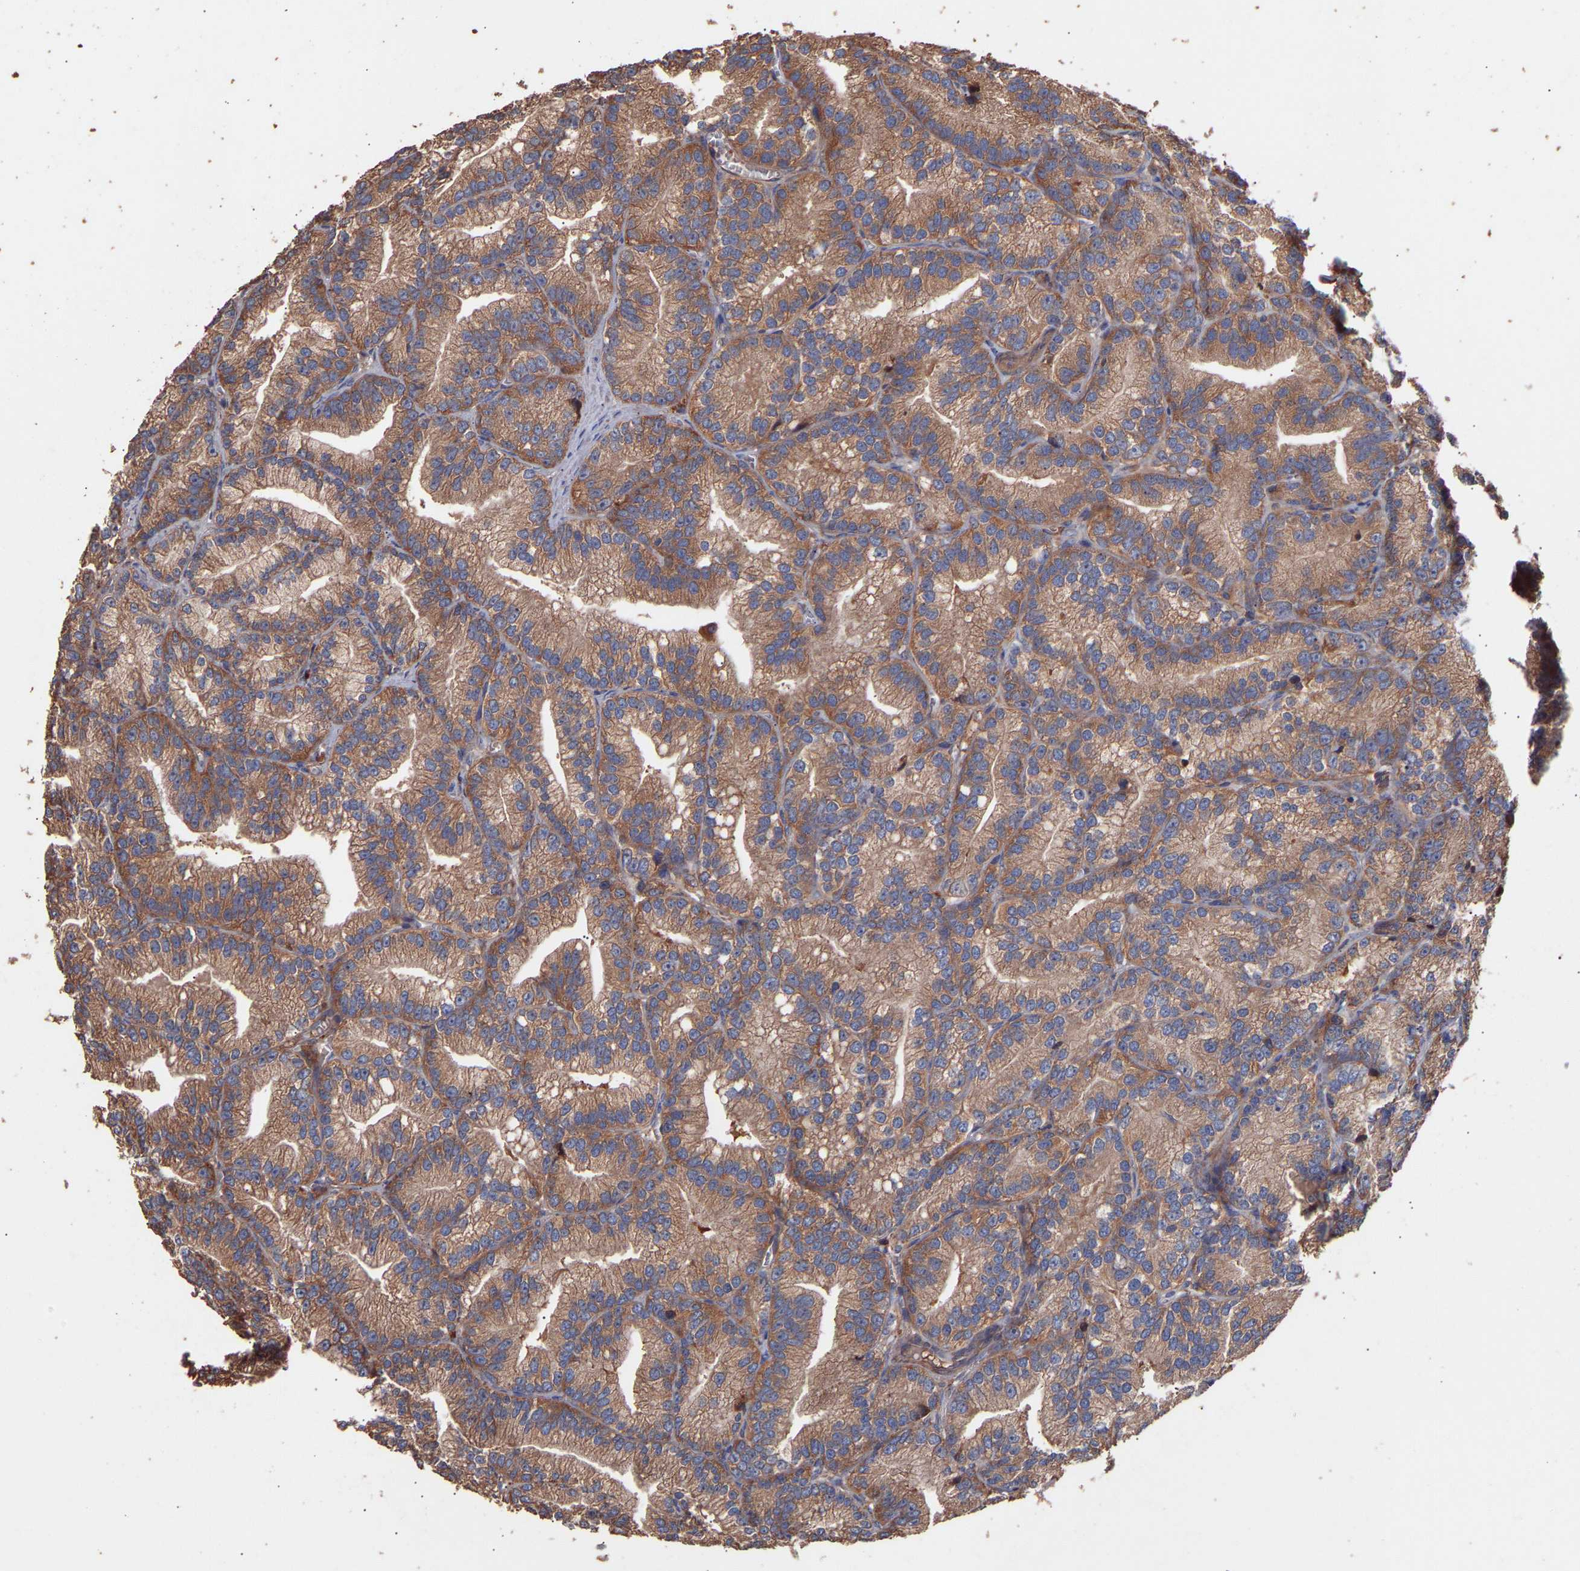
{"staining": {"intensity": "moderate", "quantity": ">75%", "location": "cytoplasmic/membranous"}, "tissue": "prostate cancer", "cell_type": "Tumor cells", "image_type": "cancer", "snomed": [{"axis": "morphology", "description": "Adenocarcinoma, Low grade"}, {"axis": "topography", "description": "Prostate"}], "caption": "Protein expression analysis of prostate cancer (low-grade adenocarcinoma) displays moderate cytoplasmic/membranous positivity in about >75% of tumor cells. The protein is shown in brown color, while the nuclei are stained blue.", "gene": "TMEM268", "patient": {"sex": "male", "age": 89}}